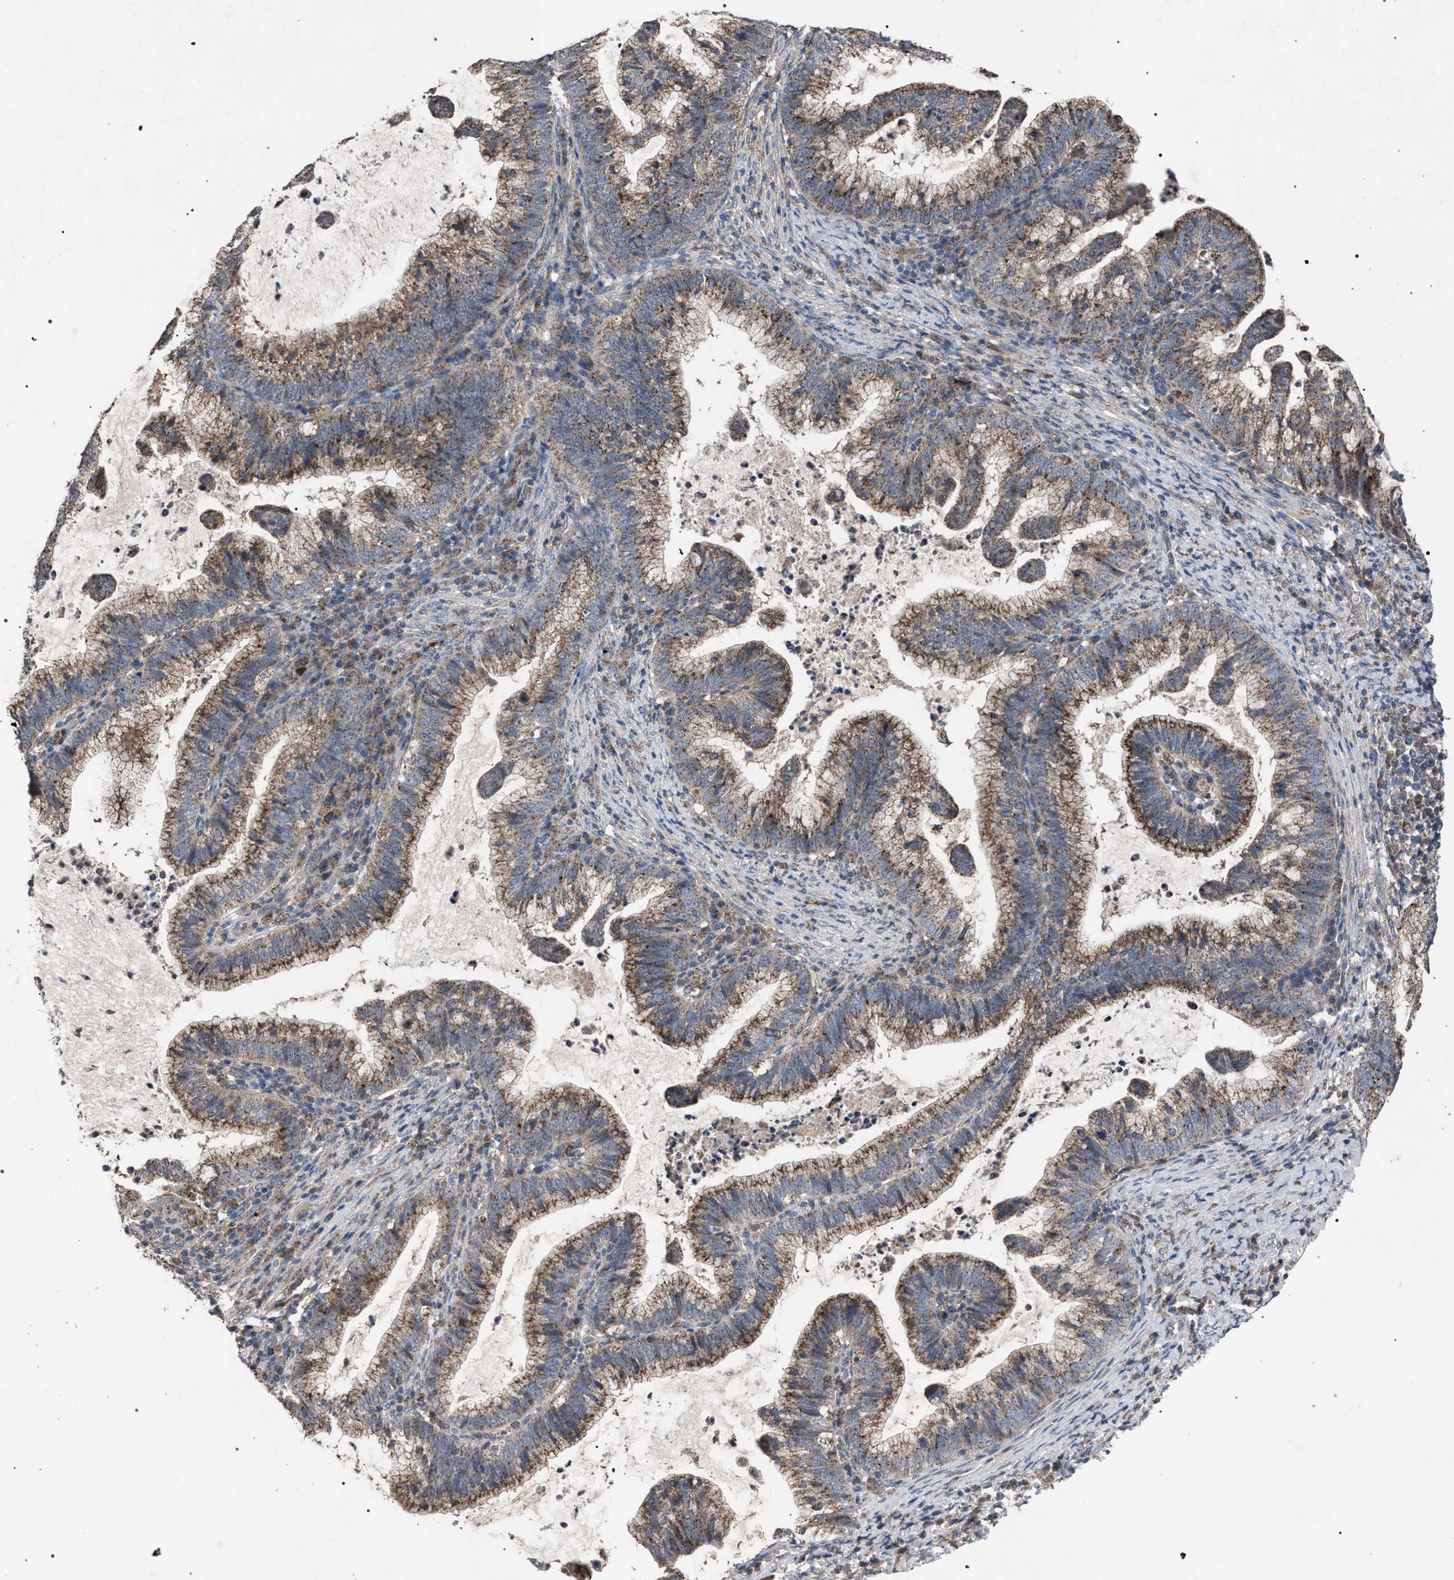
{"staining": {"intensity": "moderate", "quantity": ">75%", "location": "cytoplasmic/membranous"}, "tissue": "cervical cancer", "cell_type": "Tumor cells", "image_type": "cancer", "snomed": [{"axis": "morphology", "description": "Adenocarcinoma, NOS"}, {"axis": "topography", "description": "Cervix"}], "caption": "Immunohistochemistry staining of cervical cancer, which shows medium levels of moderate cytoplasmic/membranous staining in approximately >75% of tumor cells indicating moderate cytoplasmic/membranous protein staining. The staining was performed using DAB (brown) for protein detection and nuclei were counterstained in hematoxylin (blue).", "gene": "HSD17B4", "patient": {"sex": "female", "age": 36}}